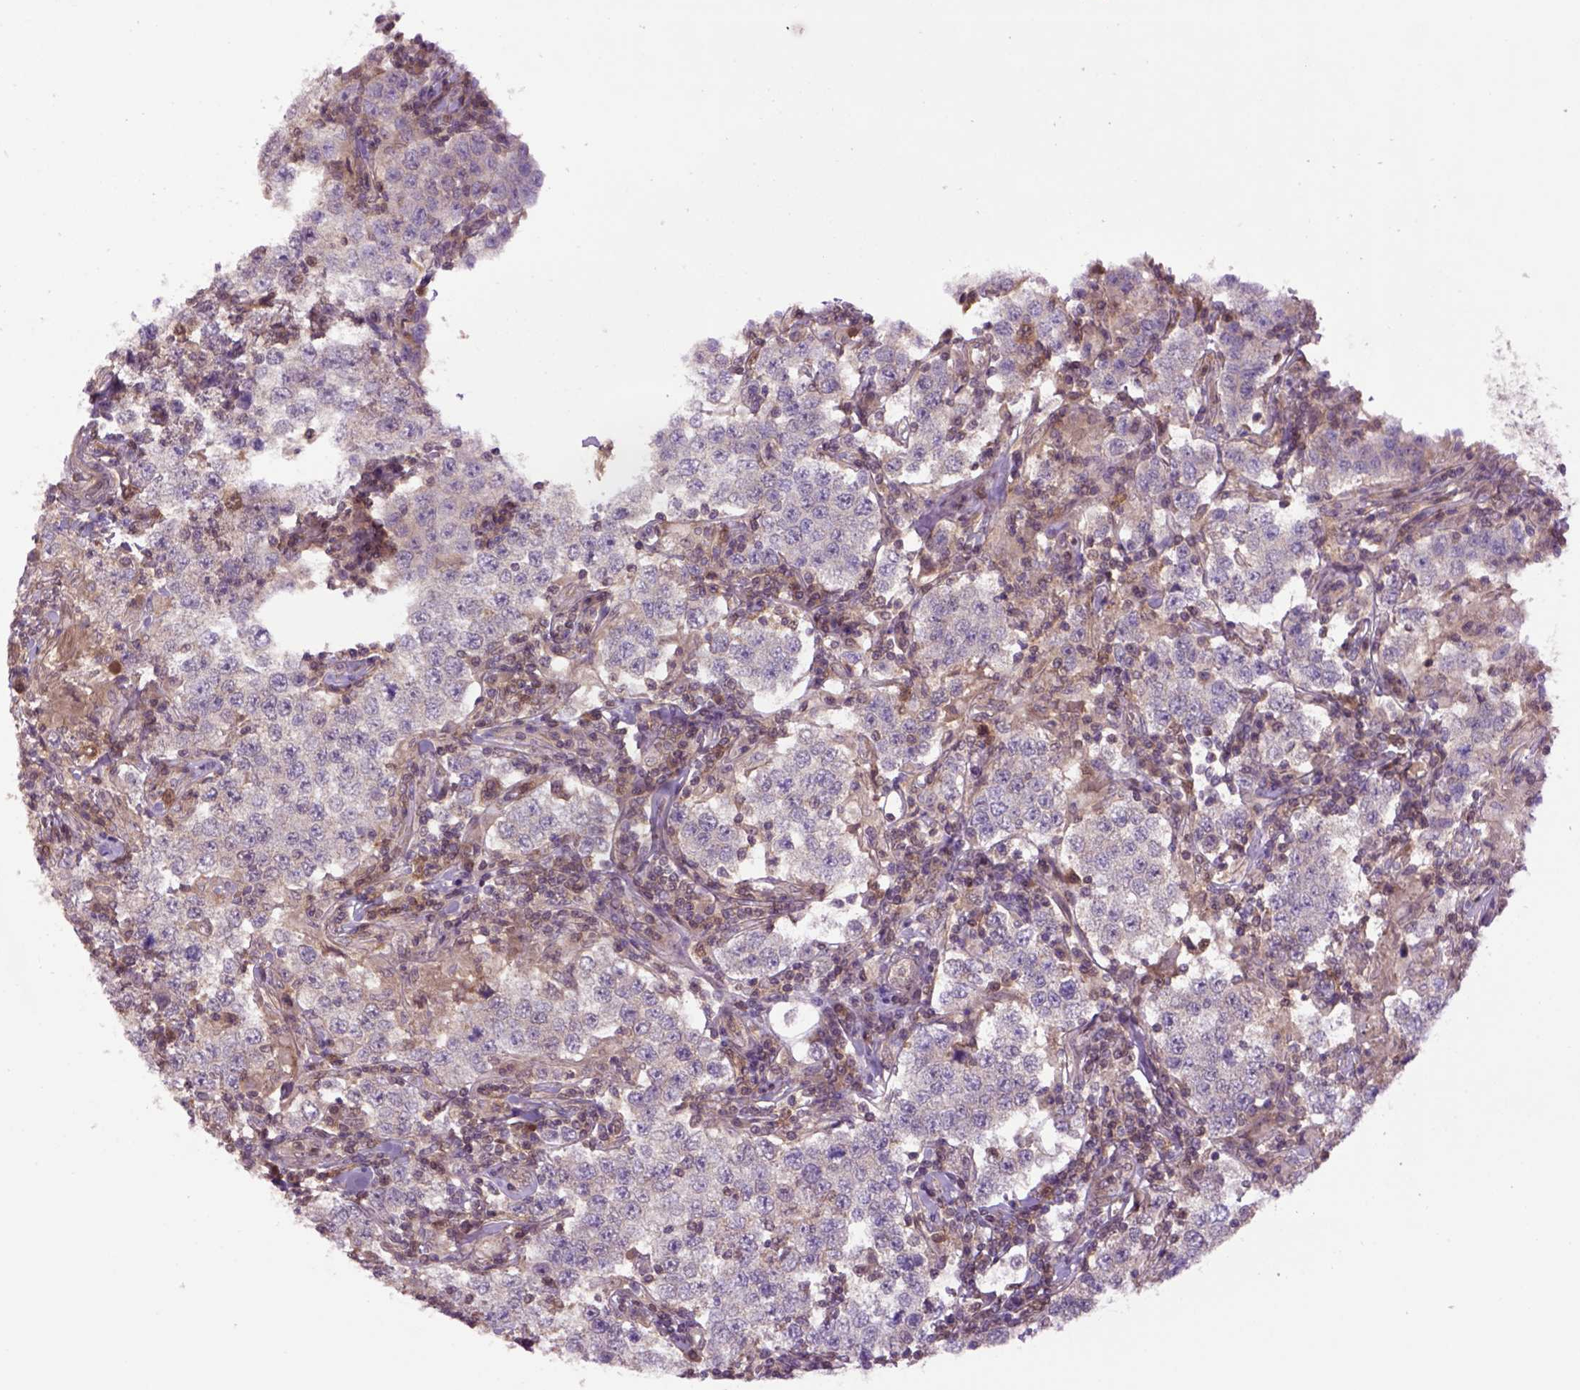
{"staining": {"intensity": "negative", "quantity": "none", "location": "none"}, "tissue": "testis cancer", "cell_type": "Tumor cells", "image_type": "cancer", "snomed": [{"axis": "morphology", "description": "Seminoma, NOS"}, {"axis": "morphology", "description": "Carcinoma, Embryonal, NOS"}, {"axis": "topography", "description": "Testis"}], "caption": "Immunohistochemistry (IHC) image of testis cancer stained for a protein (brown), which shows no staining in tumor cells. Nuclei are stained in blue.", "gene": "HSPBP1", "patient": {"sex": "male", "age": 41}}